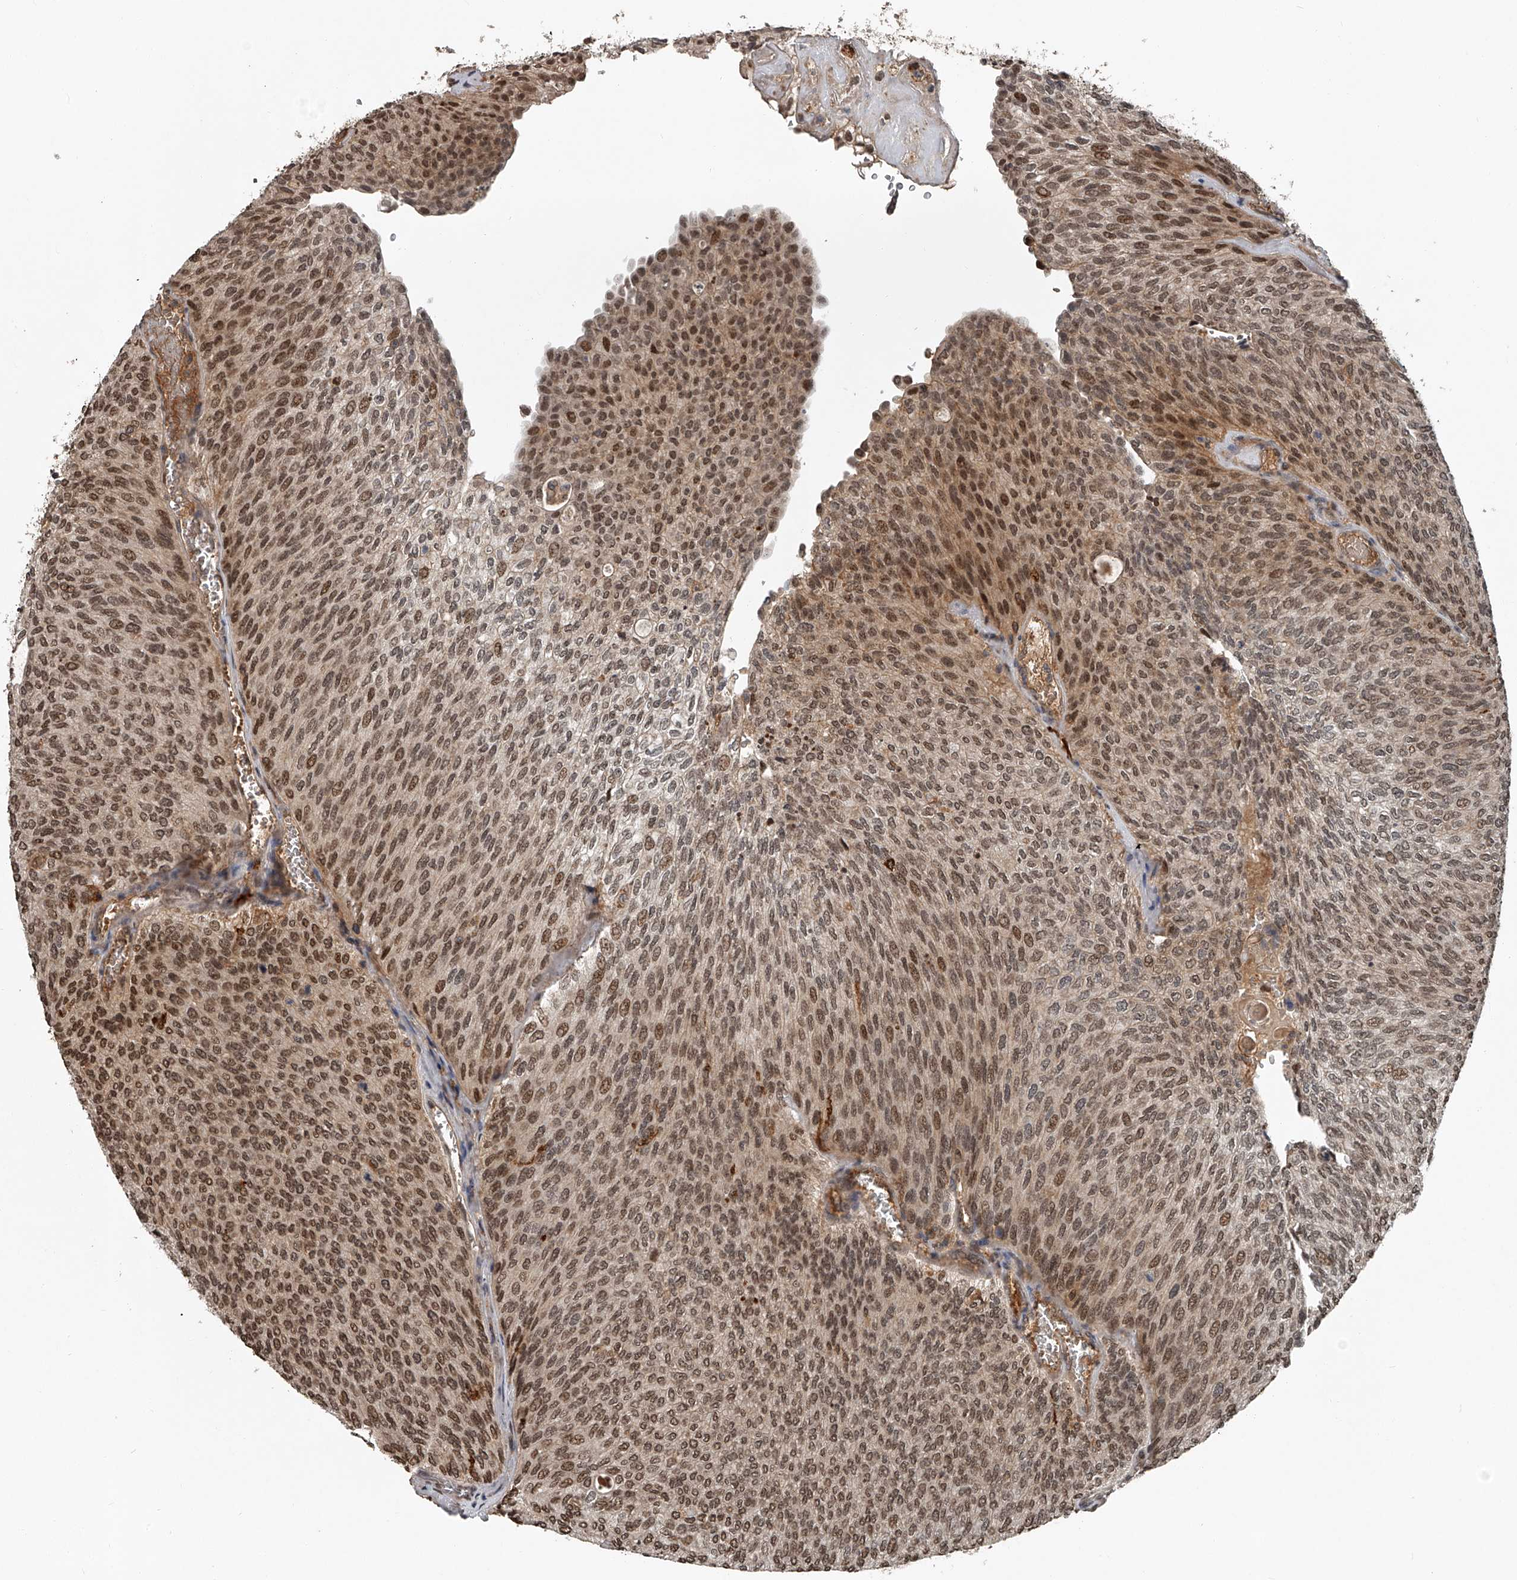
{"staining": {"intensity": "moderate", "quantity": ">75%", "location": "nuclear"}, "tissue": "urothelial cancer", "cell_type": "Tumor cells", "image_type": "cancer", "snomed": [{"axis": "morphology", "description": "Urothelial carcinoma, Low grade"}, {"axis": "topography", "description": "Urinary bladder"}], "caption": "Urothelial cancer tissue shows moderate nuclear staining in approximately >75% of tumor cells, visualized by immunohistochemistry.", "gene": "PLEKHG1", "patient": {"sex": "female", "age": 79}}